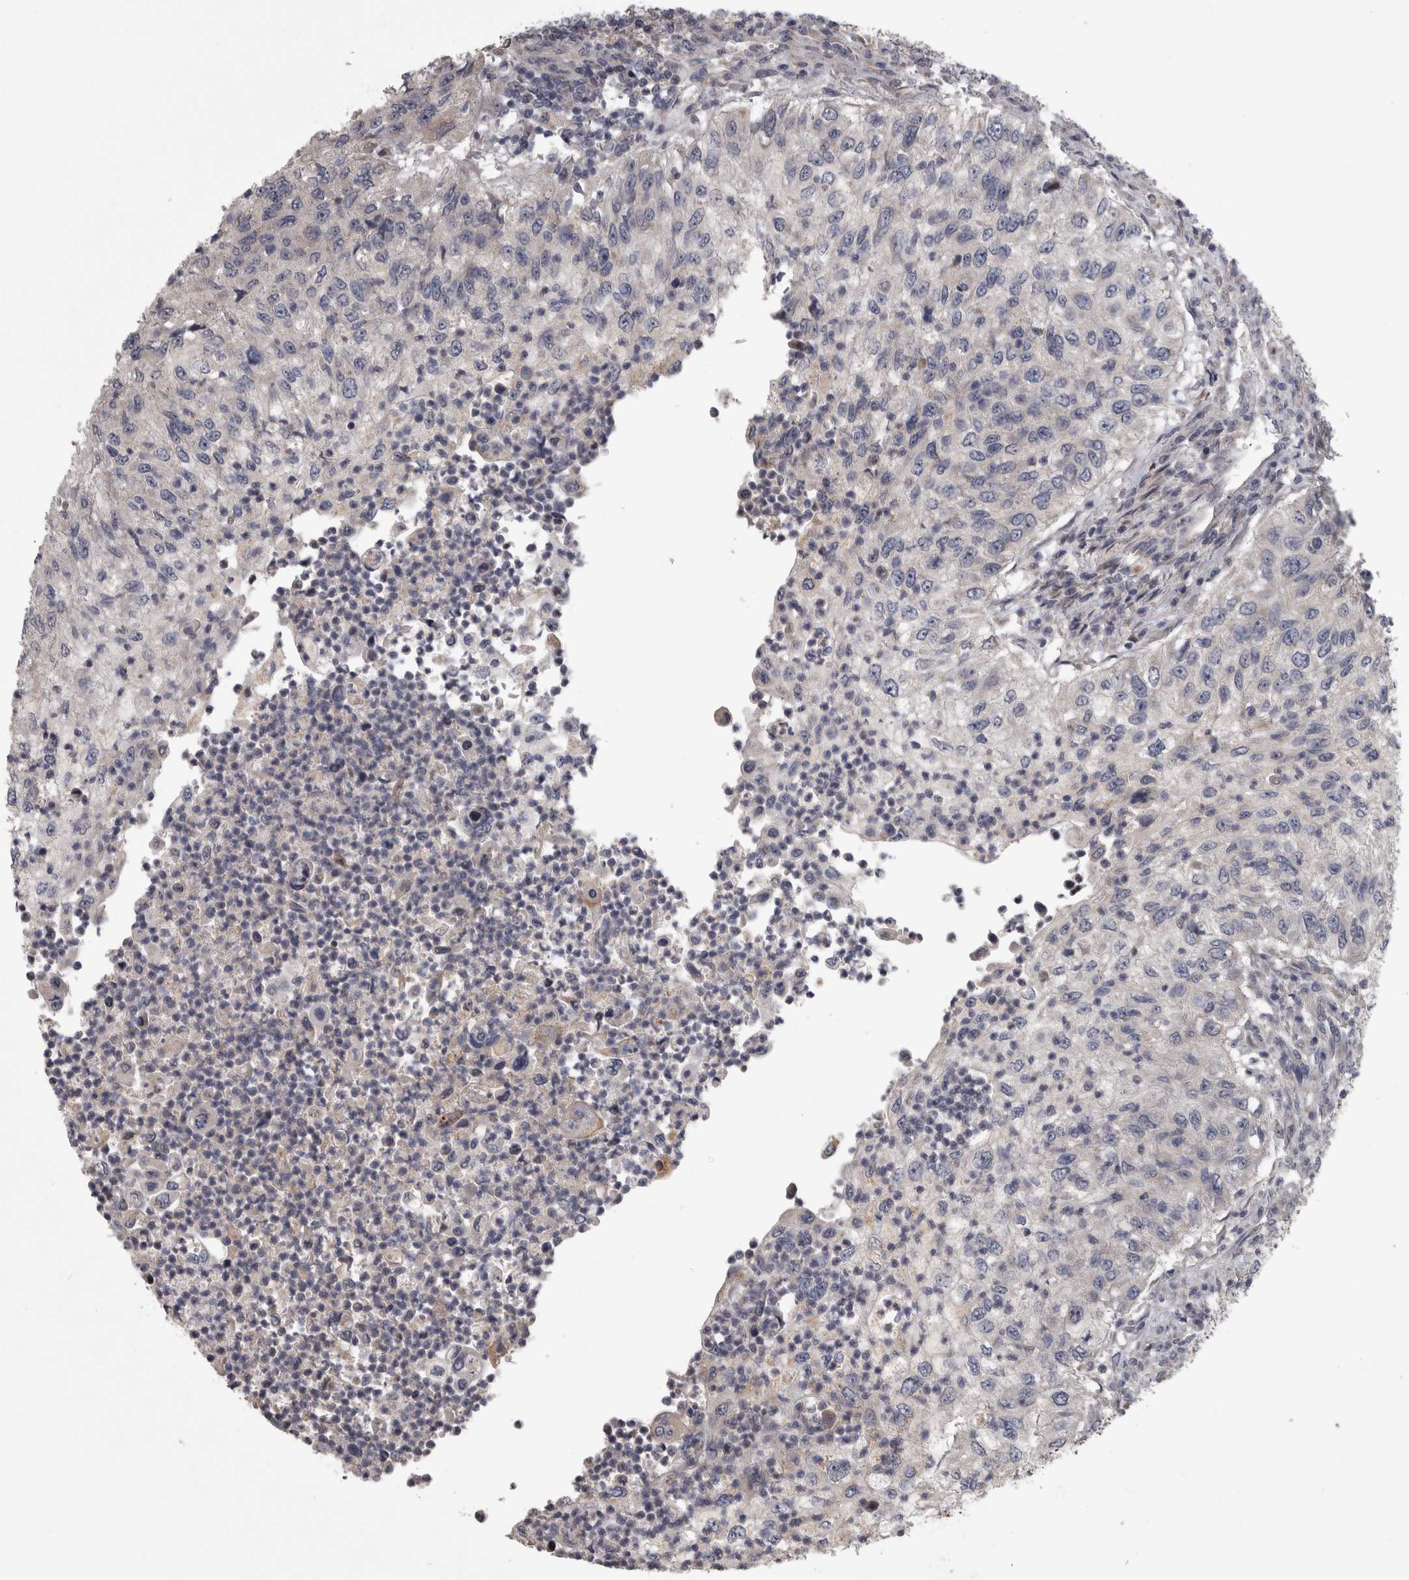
{"staining": {"intensity": "negative", "quantity": "none", "location": "none"}, "tissue": "urothelial cancer", "cell_type": "Tumor cells", "image_type": "cancer", "snomed": [{"axis": "morphology", "description": "Urothelial carcinoma, High grade"}, {"axis": "topography", "description": "Urinary bladder"}], "caption": "The micrograph exhibits no significant positivity in tumor cells of urothelial cancer.", "gene": "DBT", "patient": {"sex": "female", "age": 60}}